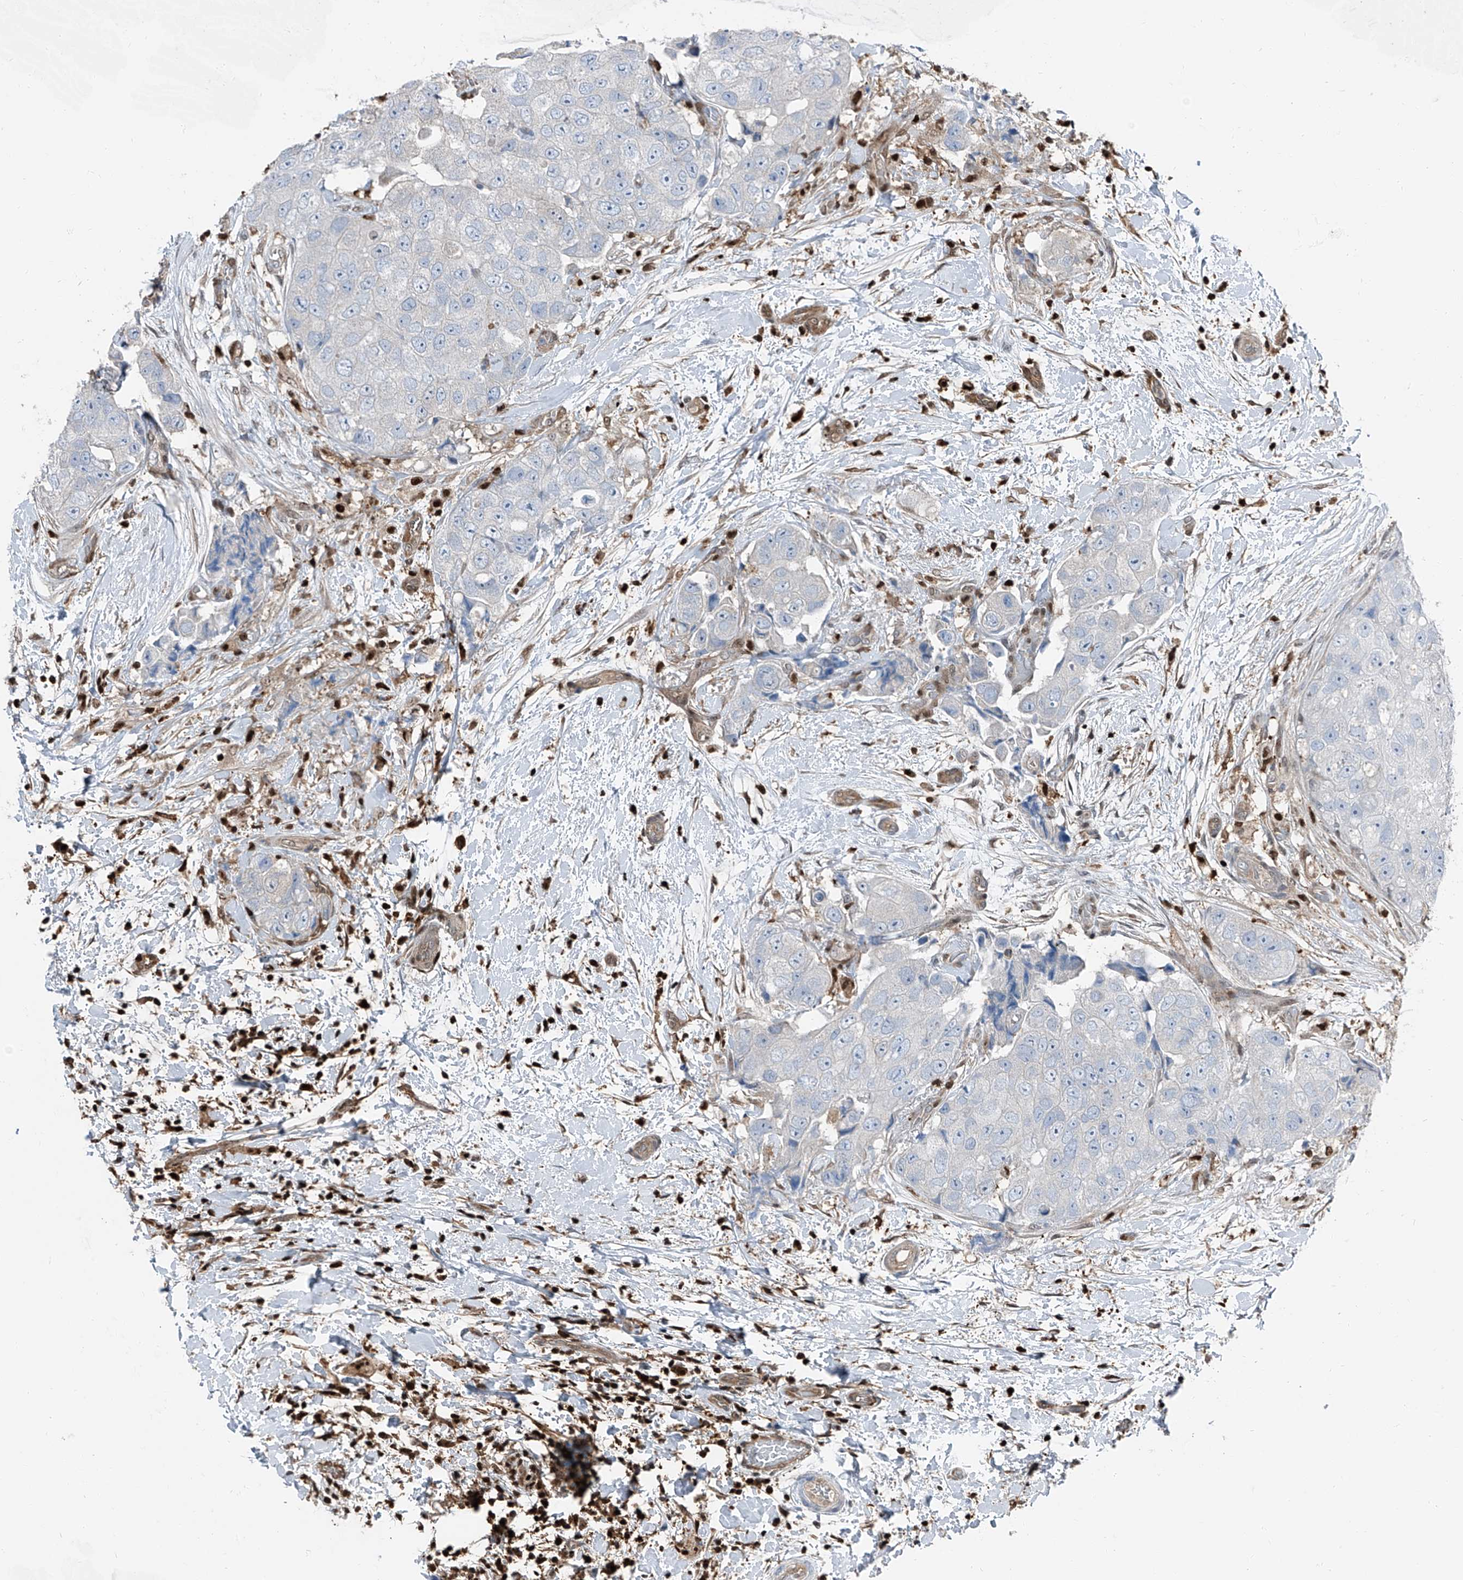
{"staining": {"intensity": "negative", "quantity": "none", "location": "none"}, "tissue": "breast cancer", "cell_type": "Tumor cells", "image_type": "cancer", "snomed": [{"axis": "morphology", "description": "Normal tissue, NOS"}, {"axis": "morphology", "description": "Duct carcinoma"}, {"axis": "topography", "description": "Breast"}], "caption": "Tumor cells show no significant protein staining in breast cancer (intraductal carcinoma).", "gene": "PSMB10", "patient": {"sex": "female", "age": 62}}